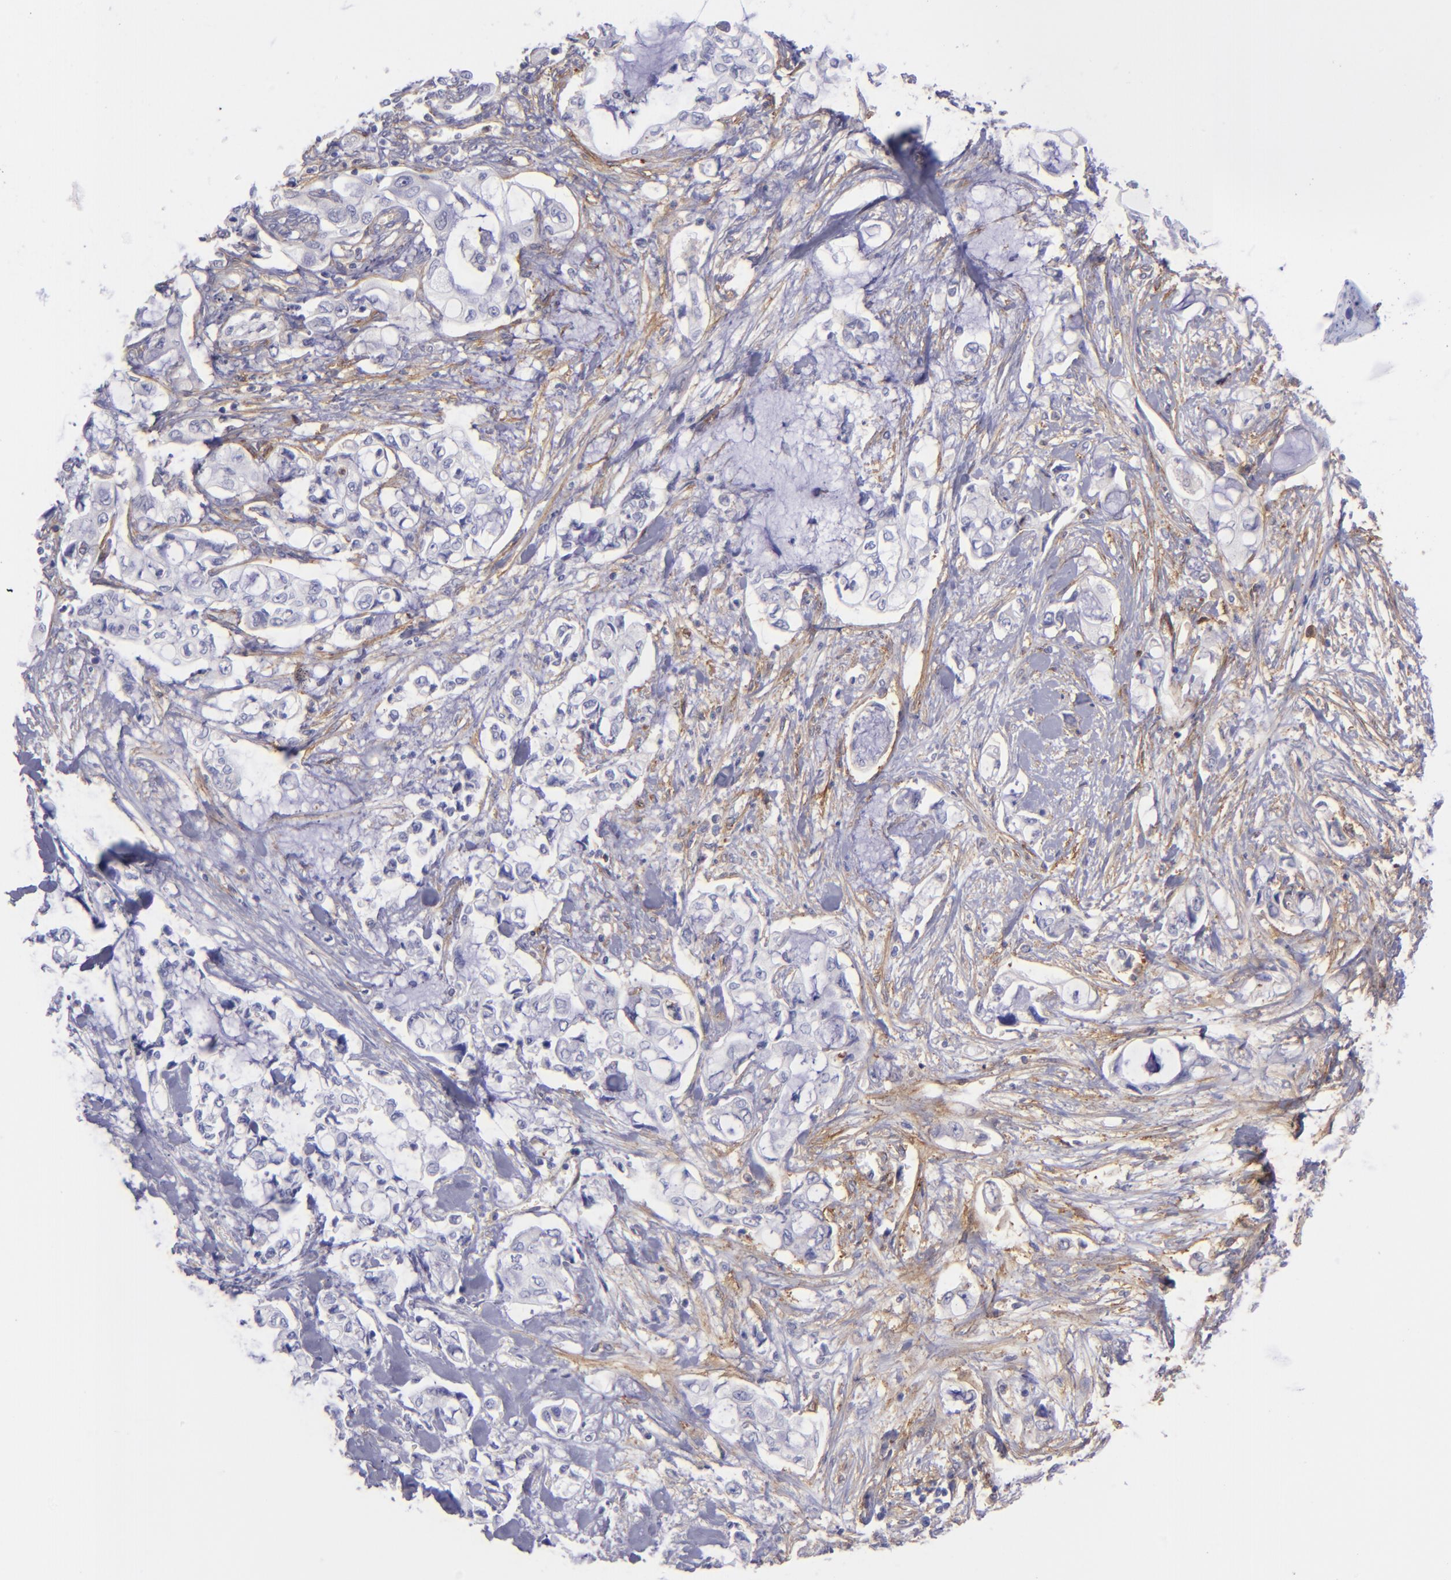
{"staining": {"intensity": "negative", "quantity": "none", "location": "none"}, "tissue": "pancreatic cancer", "cell_type": "Tumor cells", "image_type": "cancer", "snomed": [{"axis": "morphology", "description": "Adenocarcinoma, NOS"}, {"axis": "topography", "description": "Pancreas"}], "caption": "Protein analysis of pancreatic adenocarcinoma reveals no significant positivity in tumor cells.", "gene": "ENTPD1", "patient": {"sex": "female", "age": 70}}